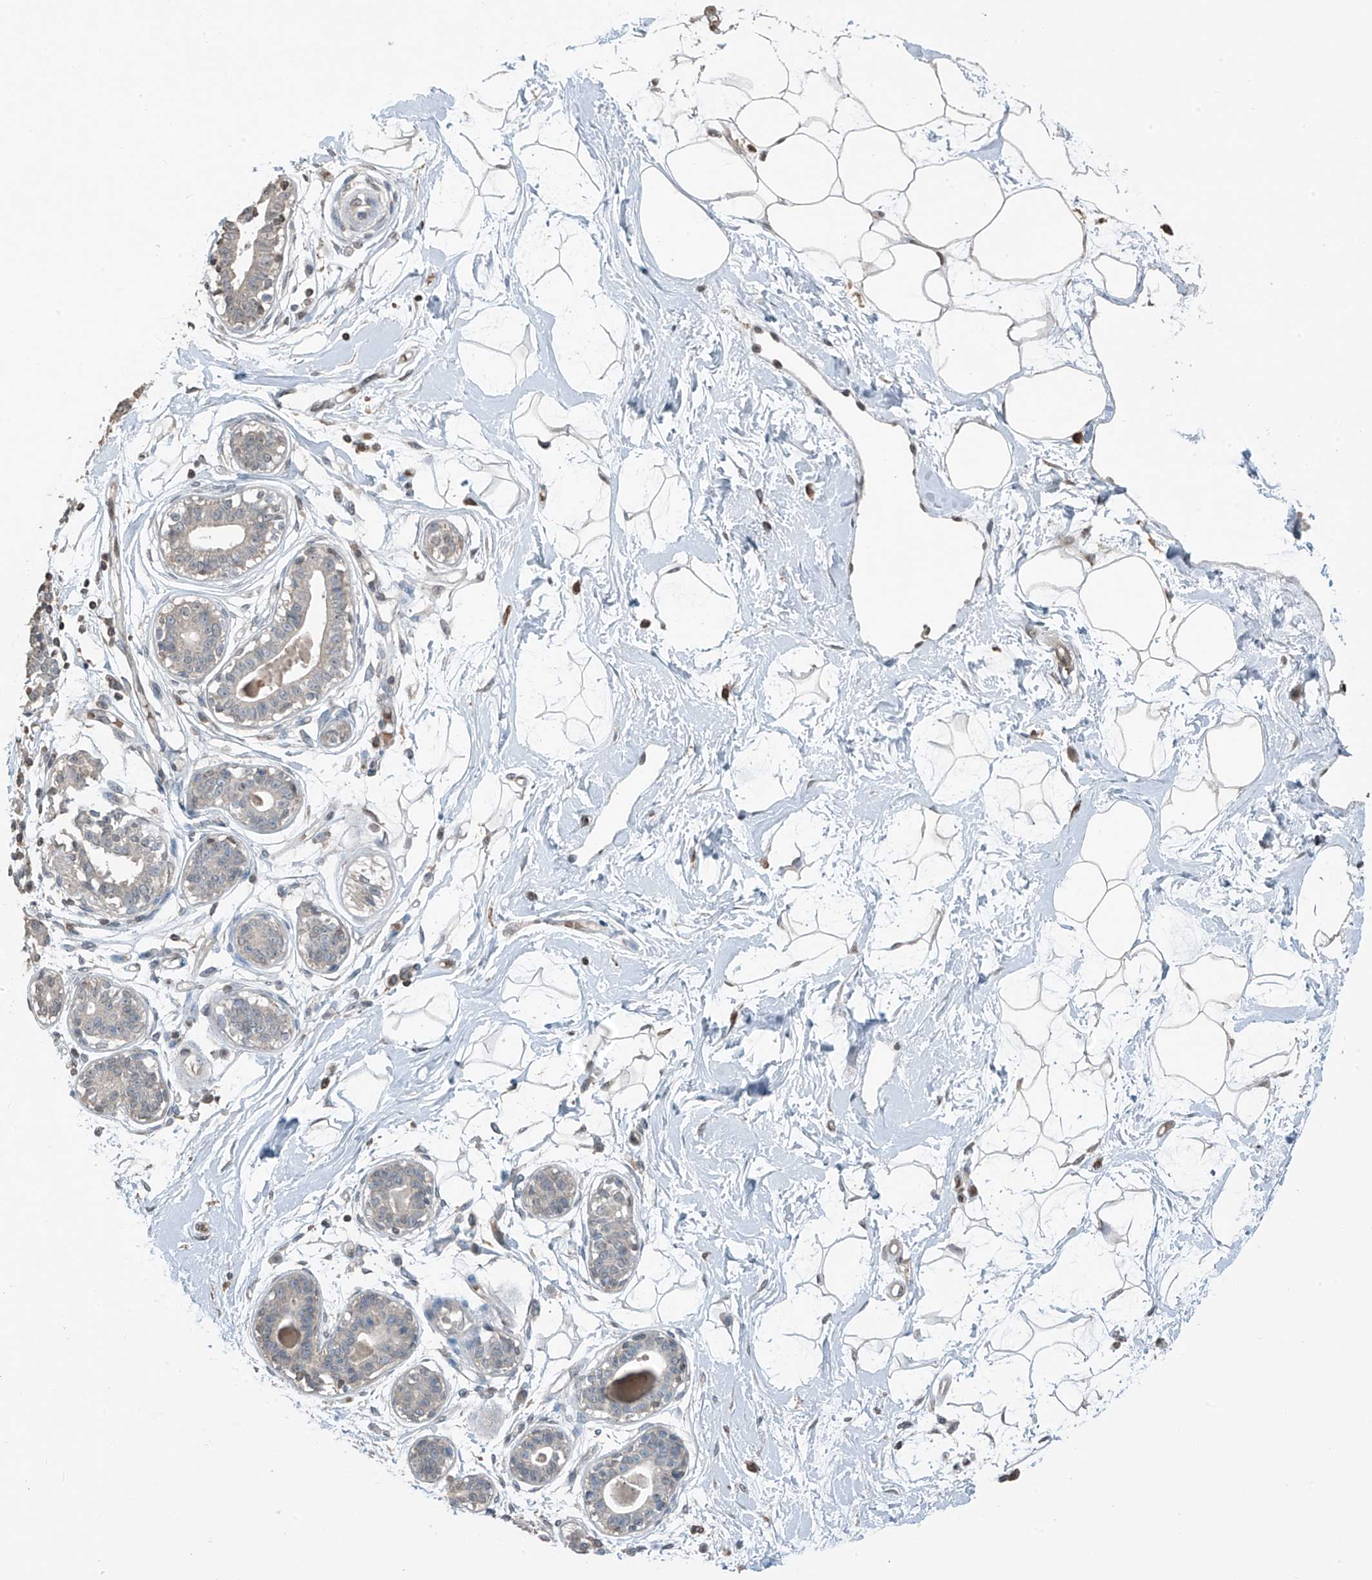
{"staining": {"intensity": "negative", "quantity": "none", "location": "none"}, "tissue": "breast", "cell_type": "Adipocytes", "image_type": "normal", "snomed": [{"axis": "morphology", "description": "Normal tissue, NOS"}, {"axis": "topography", "description": "Breast"}], "caption": "Normal breast was stained to show a protein in brown. There is no significant positivity in adipocytes.", "gene": "HOXA11", "patient": {"sex": "female", "age": 45}}